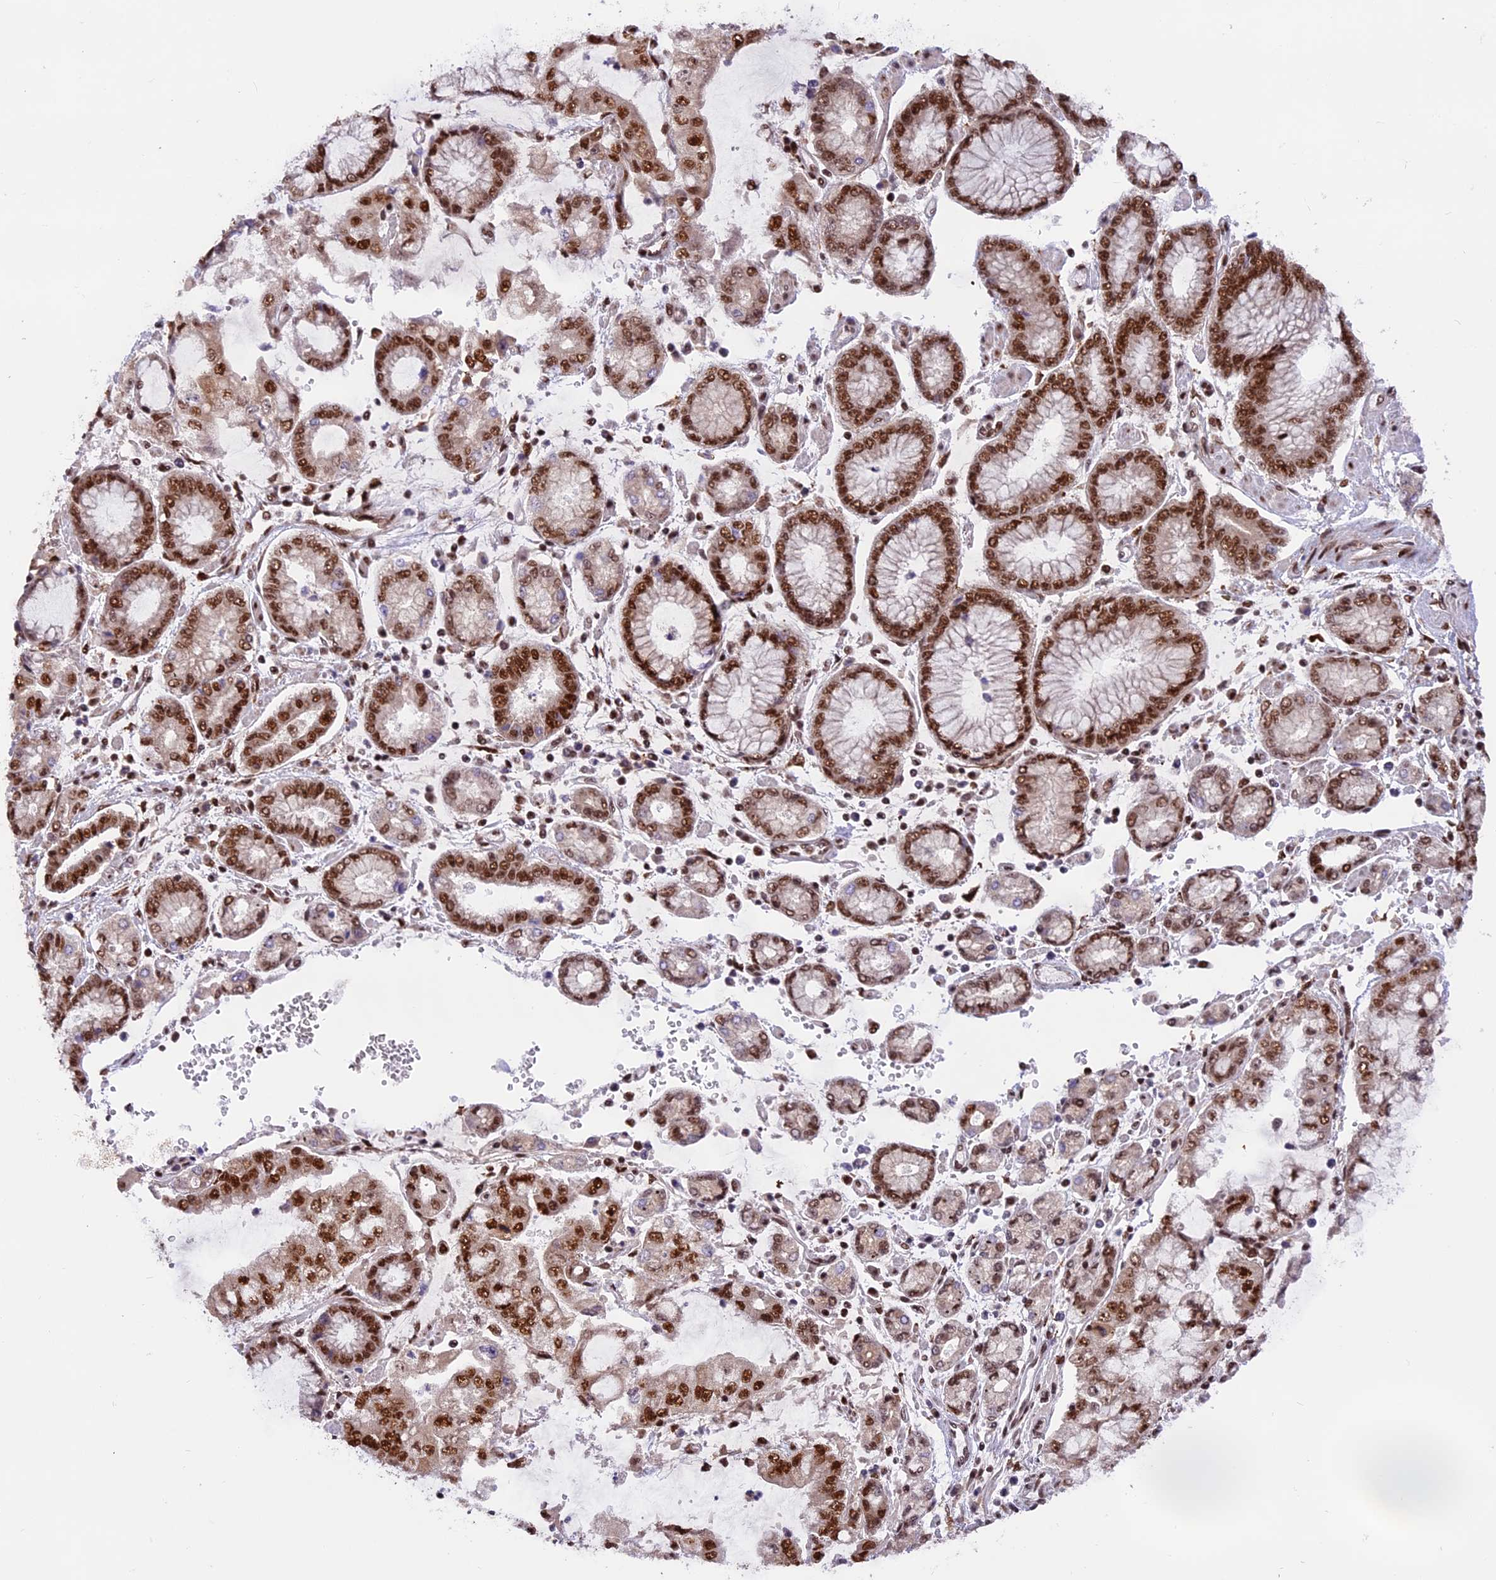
{"staining": {"intensity": "strong", "quantity": ">75%", "location": "nuclear"}, "tissue": "stomach cancer", "cell_type": "Tumor cells", "image_type": "cancer", "snomed": [{"axis": "morphology", "description": "Adenocarcinoma, NOS"}, {"axis": "topography", "description": "Stomach"}], "caption": "Immunohistochemical staining of adenocarcinoma (stomach) displays strong nuclear protein expression in about >75% of tumor cells.", "gene": "RAMAC", "patient": {"sex": "male", "age": 76}}